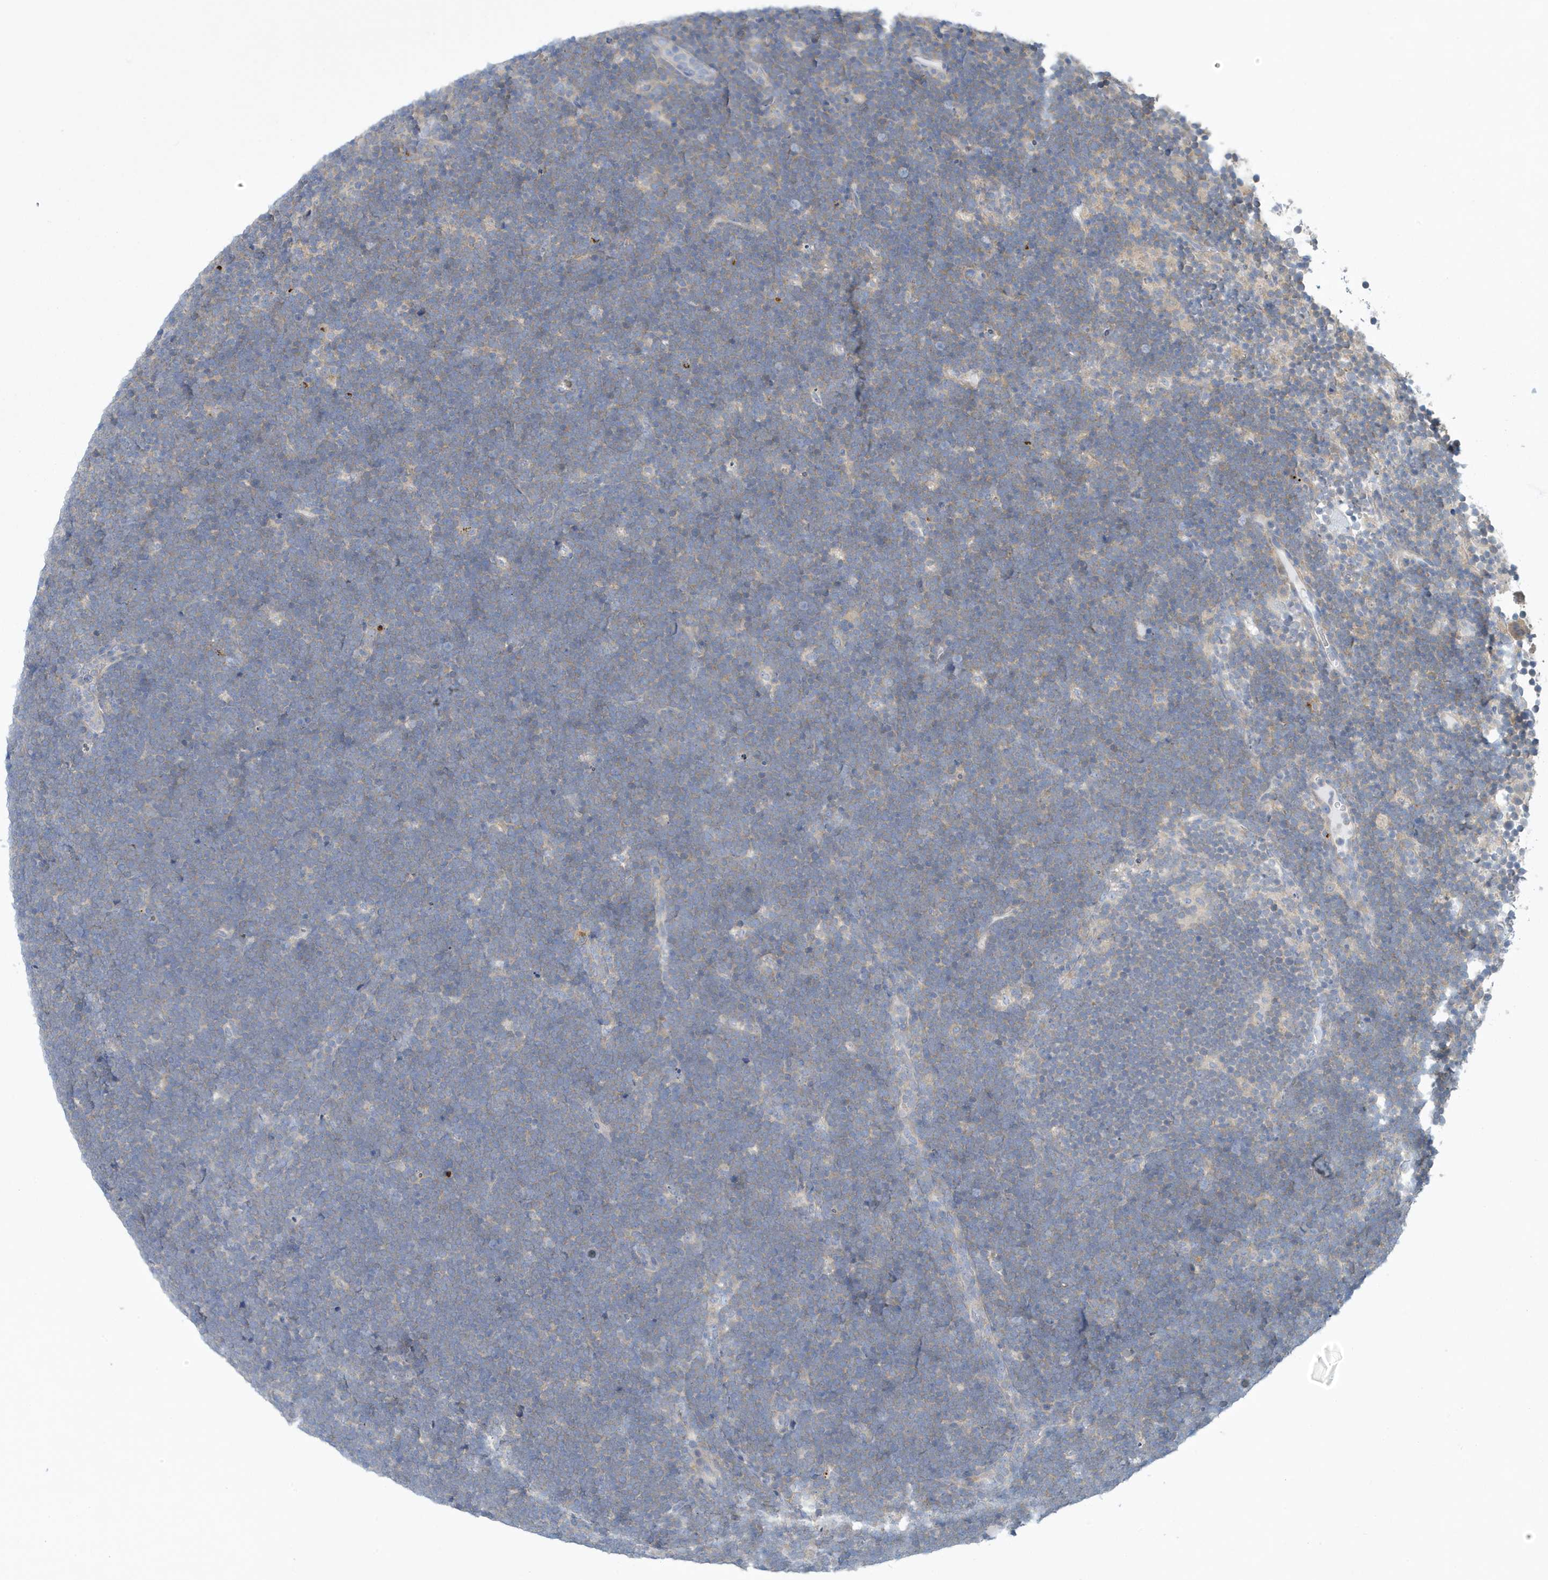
{"staining": {"intensity": "negative", "quantity": "none", "location": "none"}, "tissue": "lymphoma", "cell_type": "Tumor cells", "image_type": "cancer", "snomed": [{"axis": "morphology", "description": "Malignant lymphoma, non-Hodgkin's type, High grade"}, {"axis": "topography", "description": "Lymph node"}], "caption": "An immunohistochemistry (IHC) image of lymphoma is shown. There is no staining in tumor cells of lymphoma.", "gene": "VTA1", "patient": {"sex": "male", "age": 13}}